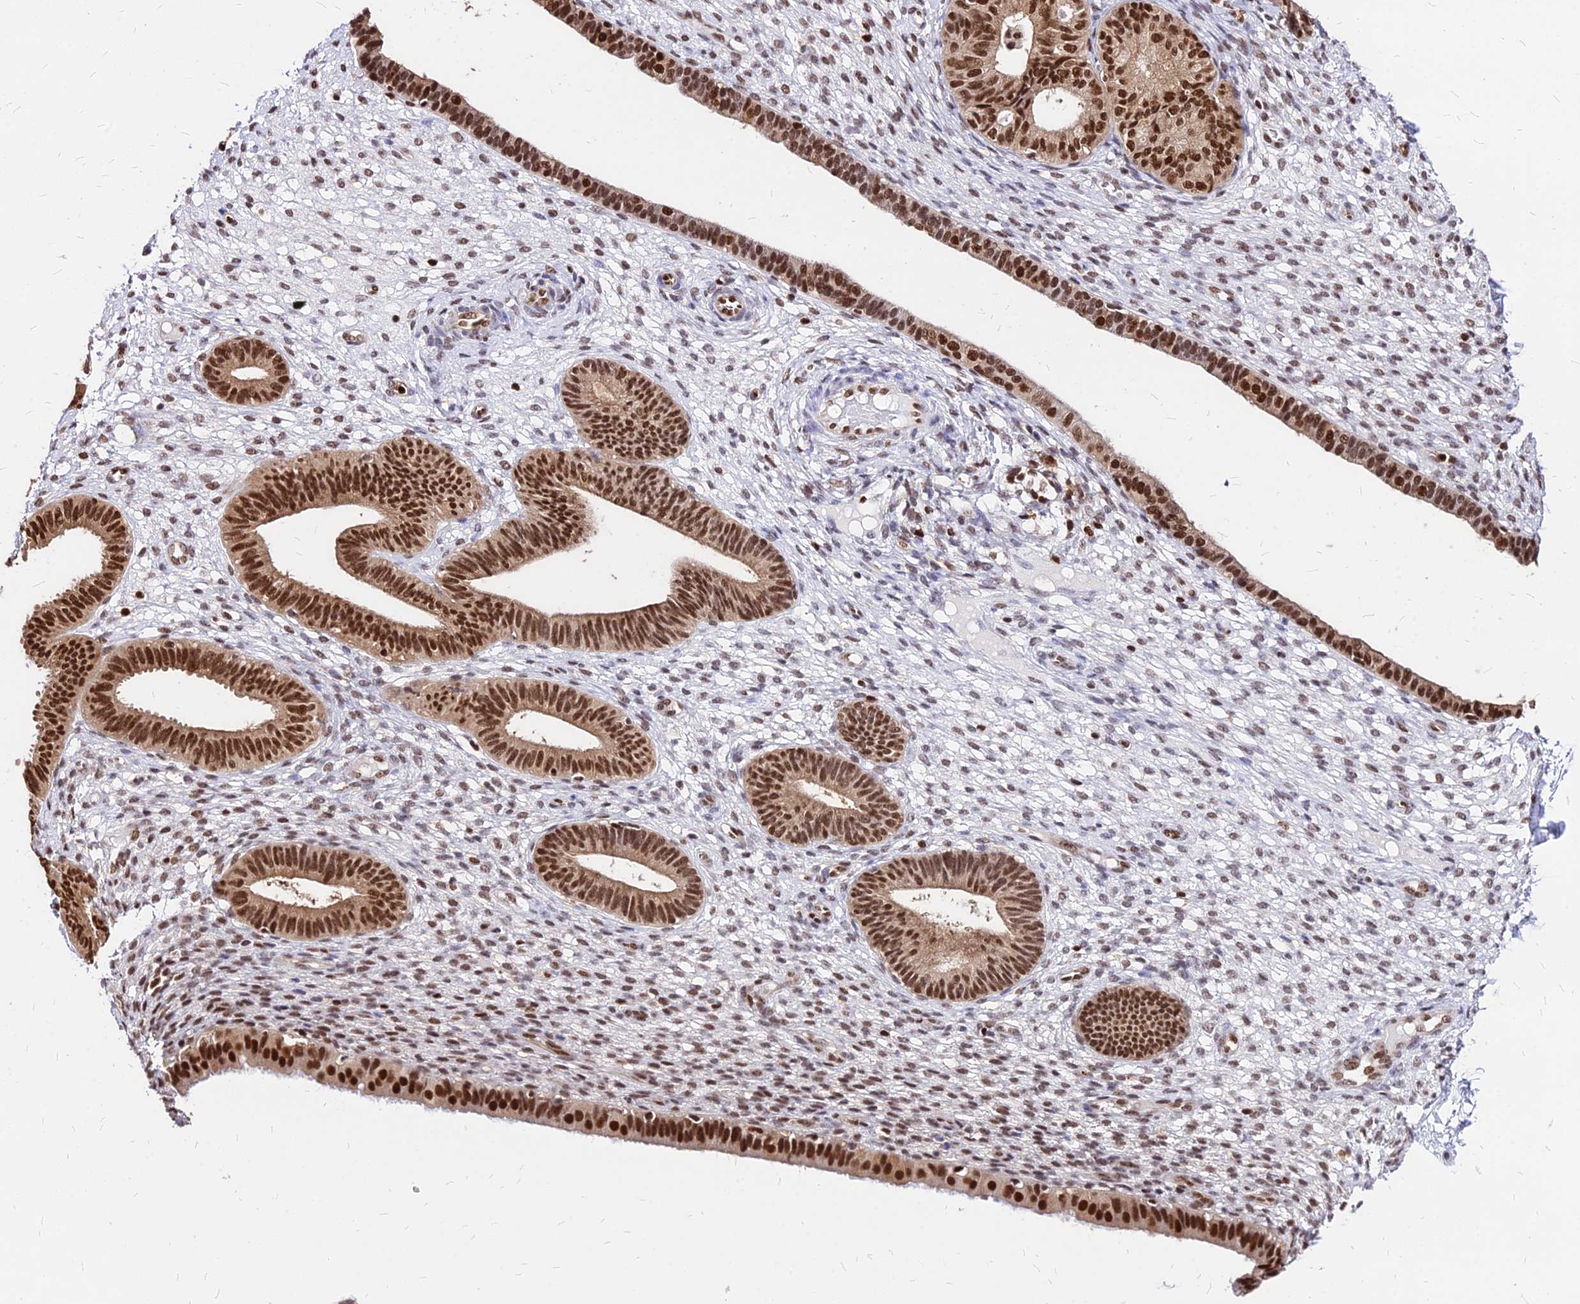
{"staining": {"intensity": "moderate", "quantity": "<25%", "location": "nuclear"}, "tissue": "endometrium", "cell_type": "Cells in endometrial stroma", "image_type": "normal", "snomed": [{"axis": "morphology", "description": "Normal tissue, NOS"}, {"axis": "topography", "description": "Endometrium"}], "caption": "DAB immunohistochemical staining of normal endometrium displays moderate nuclear protein positivity in approximately <25% of cells in endometrial stroma. The protein is shown in brown color, while the nuclei are stained blue.", "gene": "PAXX", "patient": {"sex": "female", "age": 61}}